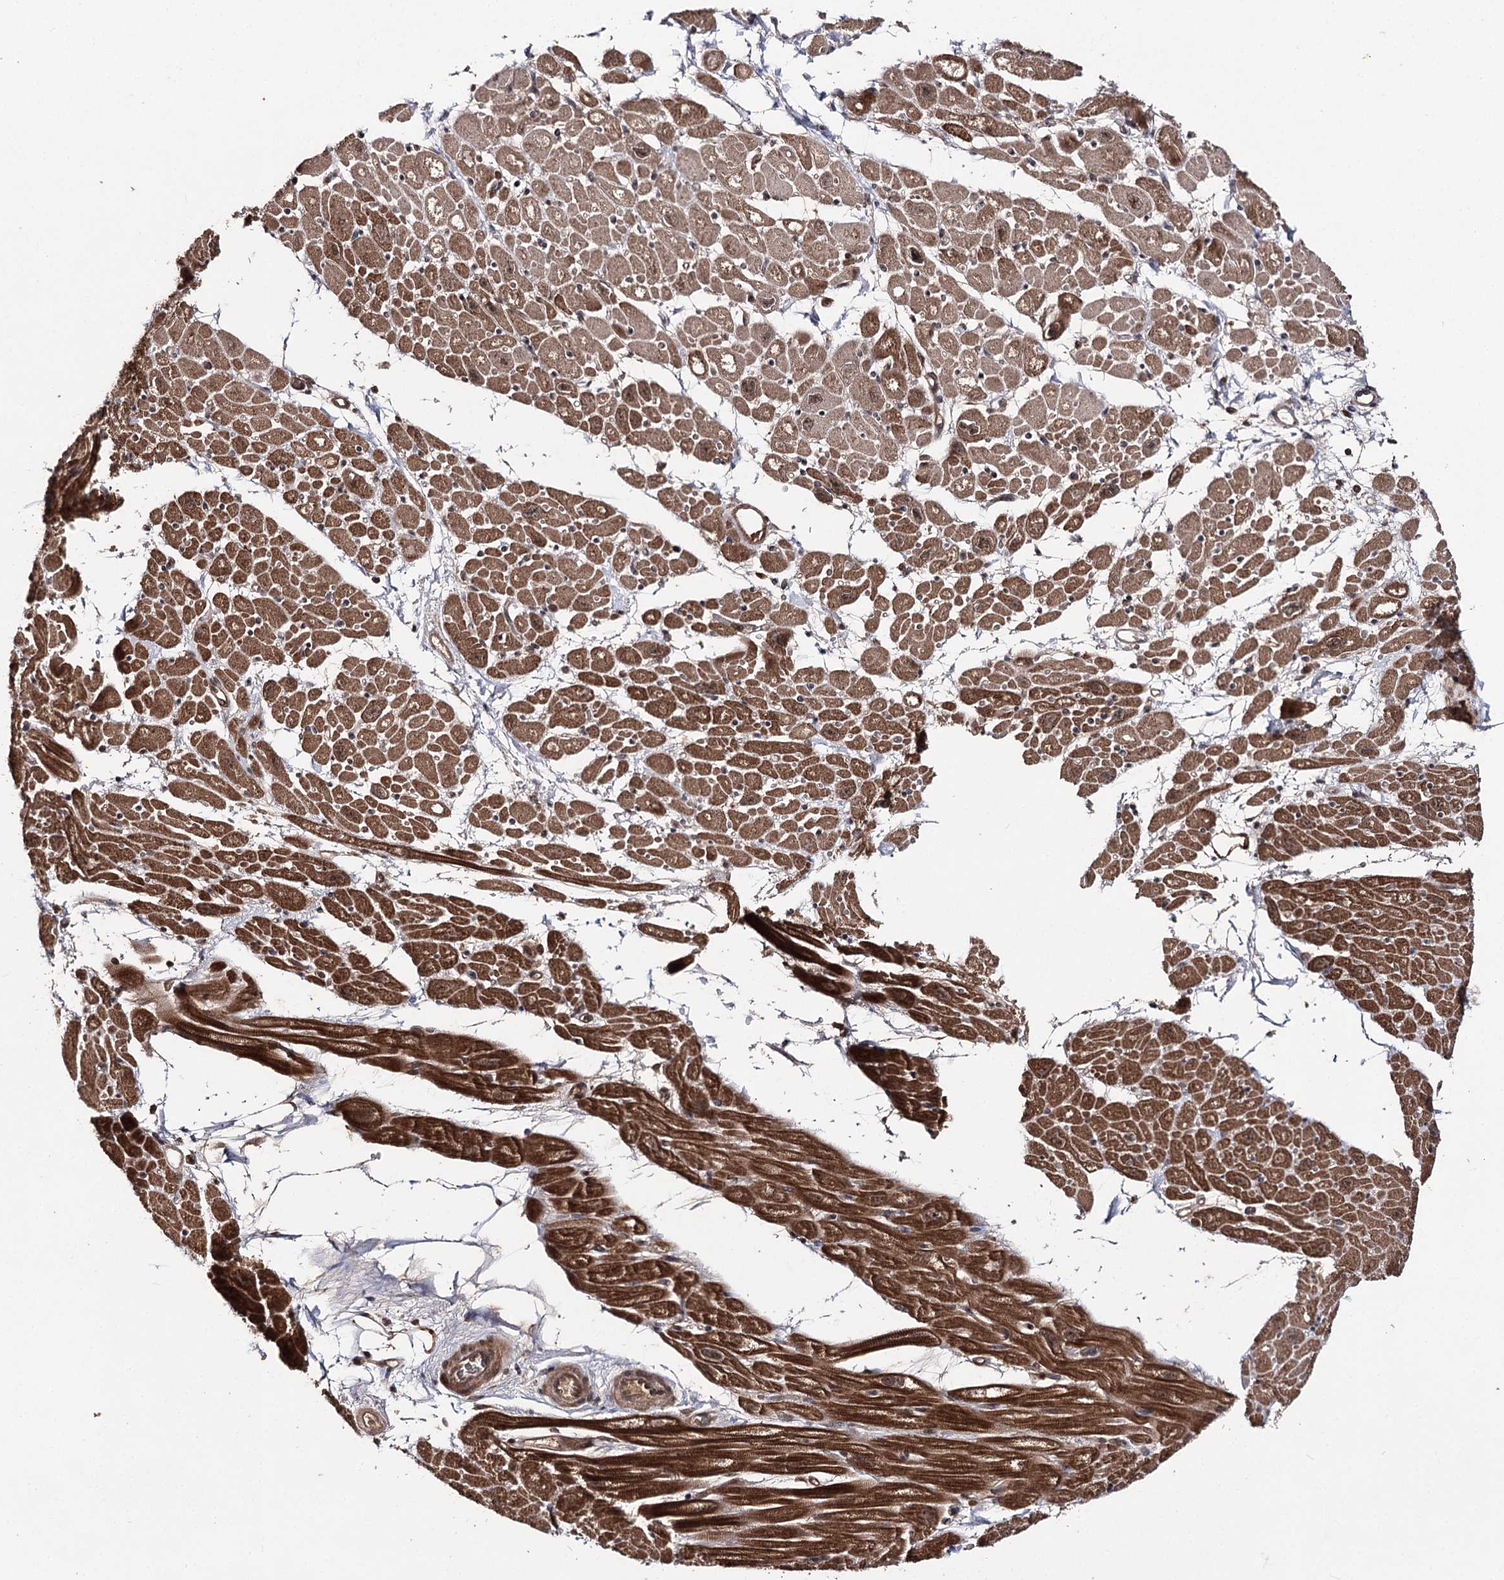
{"staining": {"intensity": "strong", "quantity": ">75%", "location": "cytoplasmic/membranous"}, "tissue": "heart muscle", "cell_type": "Cardiomyocytes", "image_type": "normal", "snomed": [{"axis": "morphology", "description": "Normal tissue, NOS"}, {"axis": "topography", "description": "Heart"}], "caption": "Human heart muscle stained for a protein (brown) demonstrates strong cytoplasmic/membranous positive staining in about >75% of cardiomyocytes.", "gene": "FAM53B", "patient": {"sex": "male", "age": 50}}